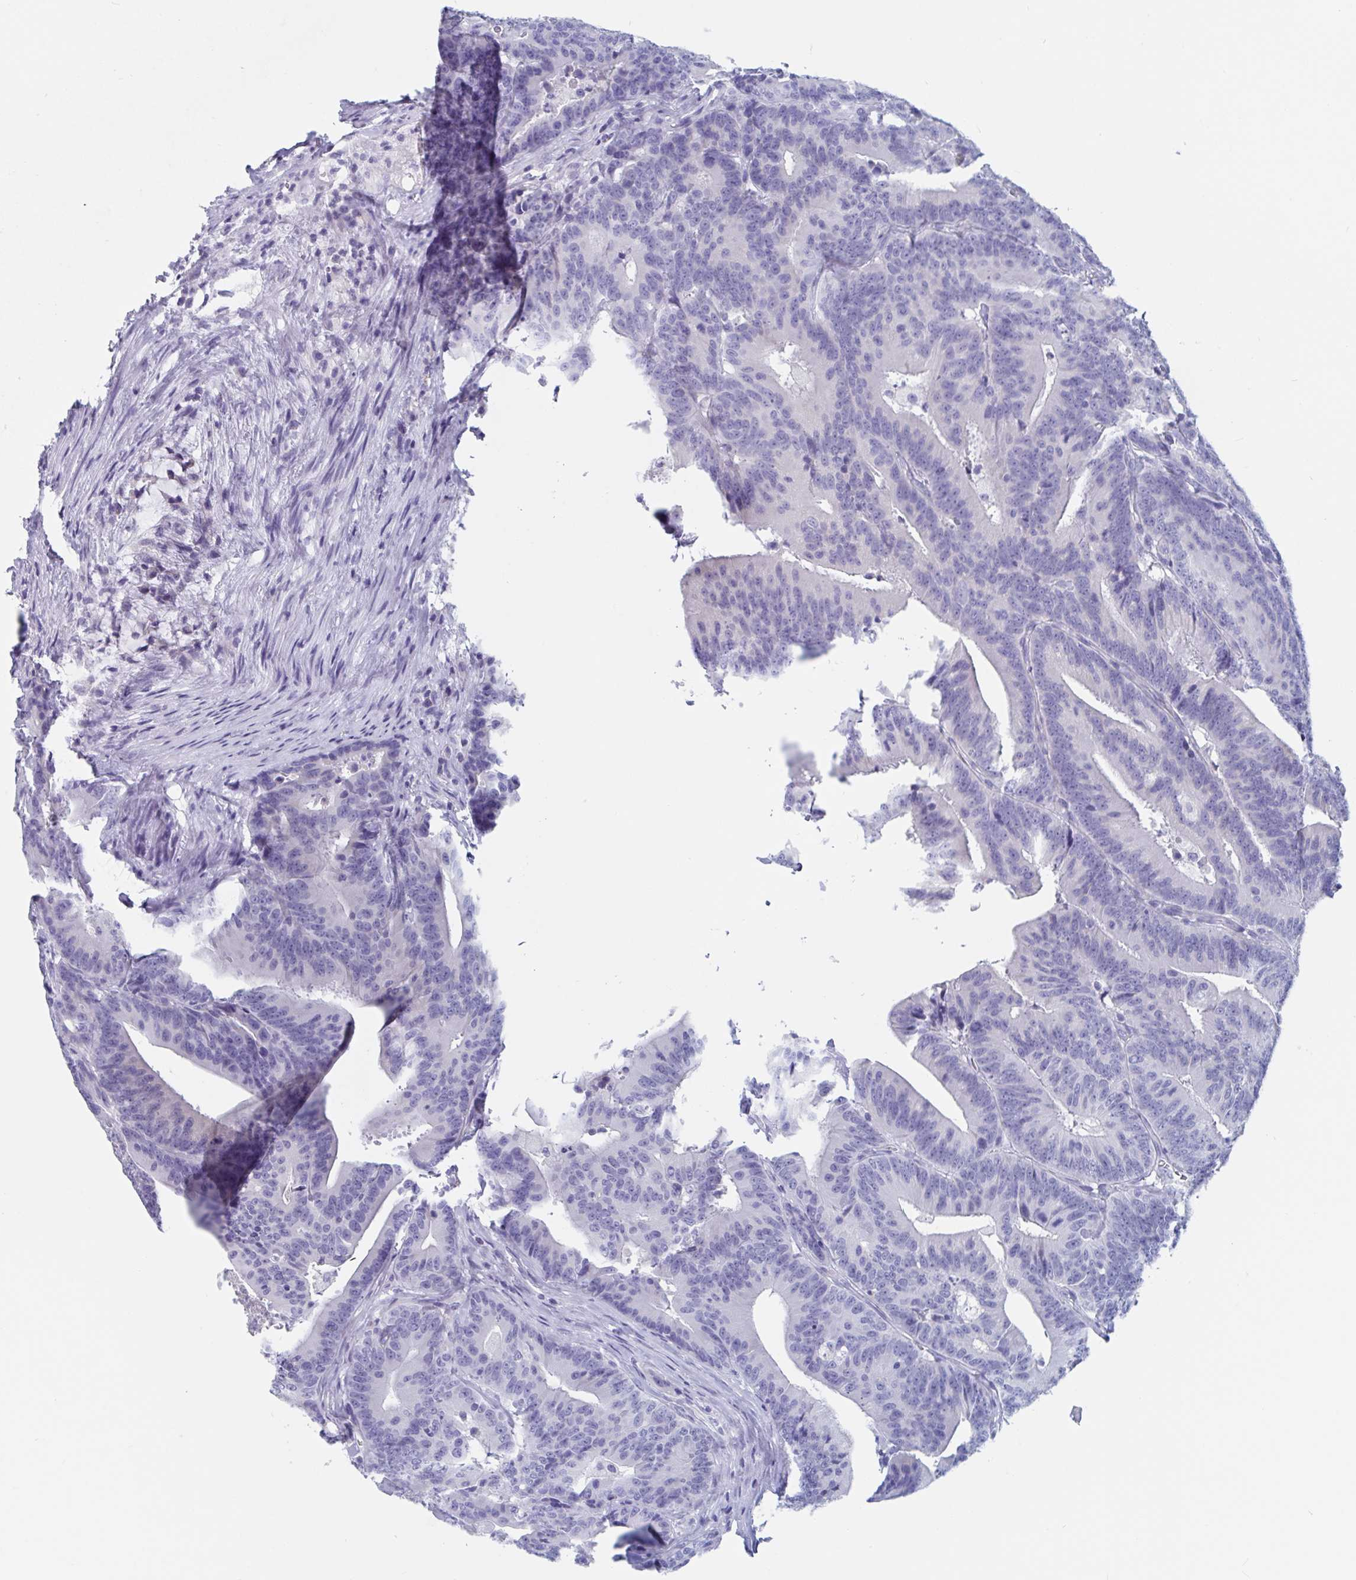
{"staining": {"intensity": "negative", "quantity": "none", "location": "none"}, "tissue": "colorectal cancer", "cell_type": "Tumor cells", "image_type": "cancer", "snomed": [{"axis": "morphology", "description": "Adenocarcinoma, NOS"}, {"axis": "topography", "description": "Colon"}], "caption": "Immunohistochemistry histopathology image of human colorectal cancer stained for a protein (brown), which demonstrates no positivity in tumor cells.", "gene": "DPEP3", "patient": {"sex": "female", "age": 78}}